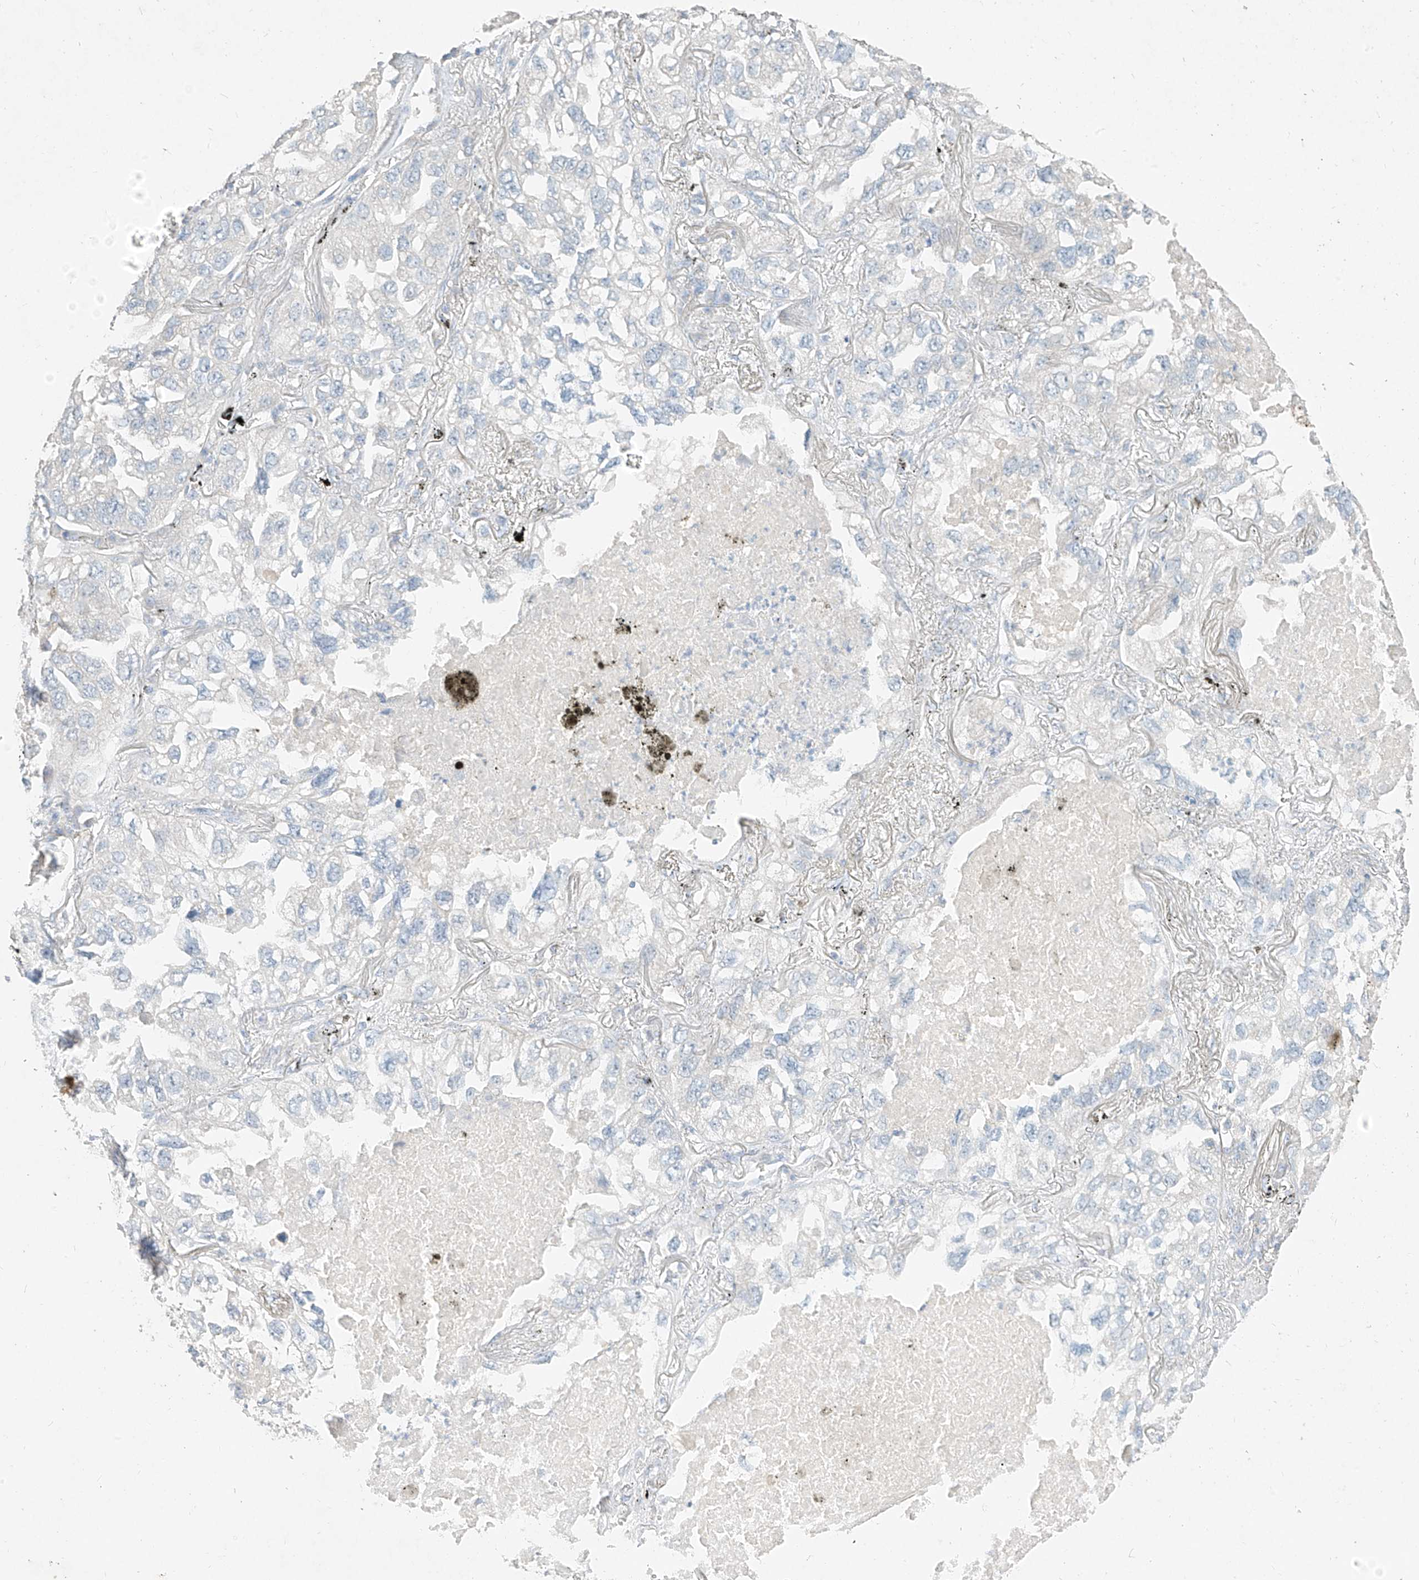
{"staining": {"intensity": "negative", "quantity": "none", "location": "none"}, "tissue": "lung cancer", "cell_type": "Tumor cells", "image_type": "cancer", "snomed": [{"axis": "morphology", "description": "Adenocarcinoma, NOS"}, {"axis": "topography", "description": "Lung"}], "caption": "The IHC photomicrograph has no significant expression in tumor cells of lung cancer tissue.", "gene": "ZZEF1", "patient": {"sex": "male", "age": 65}}